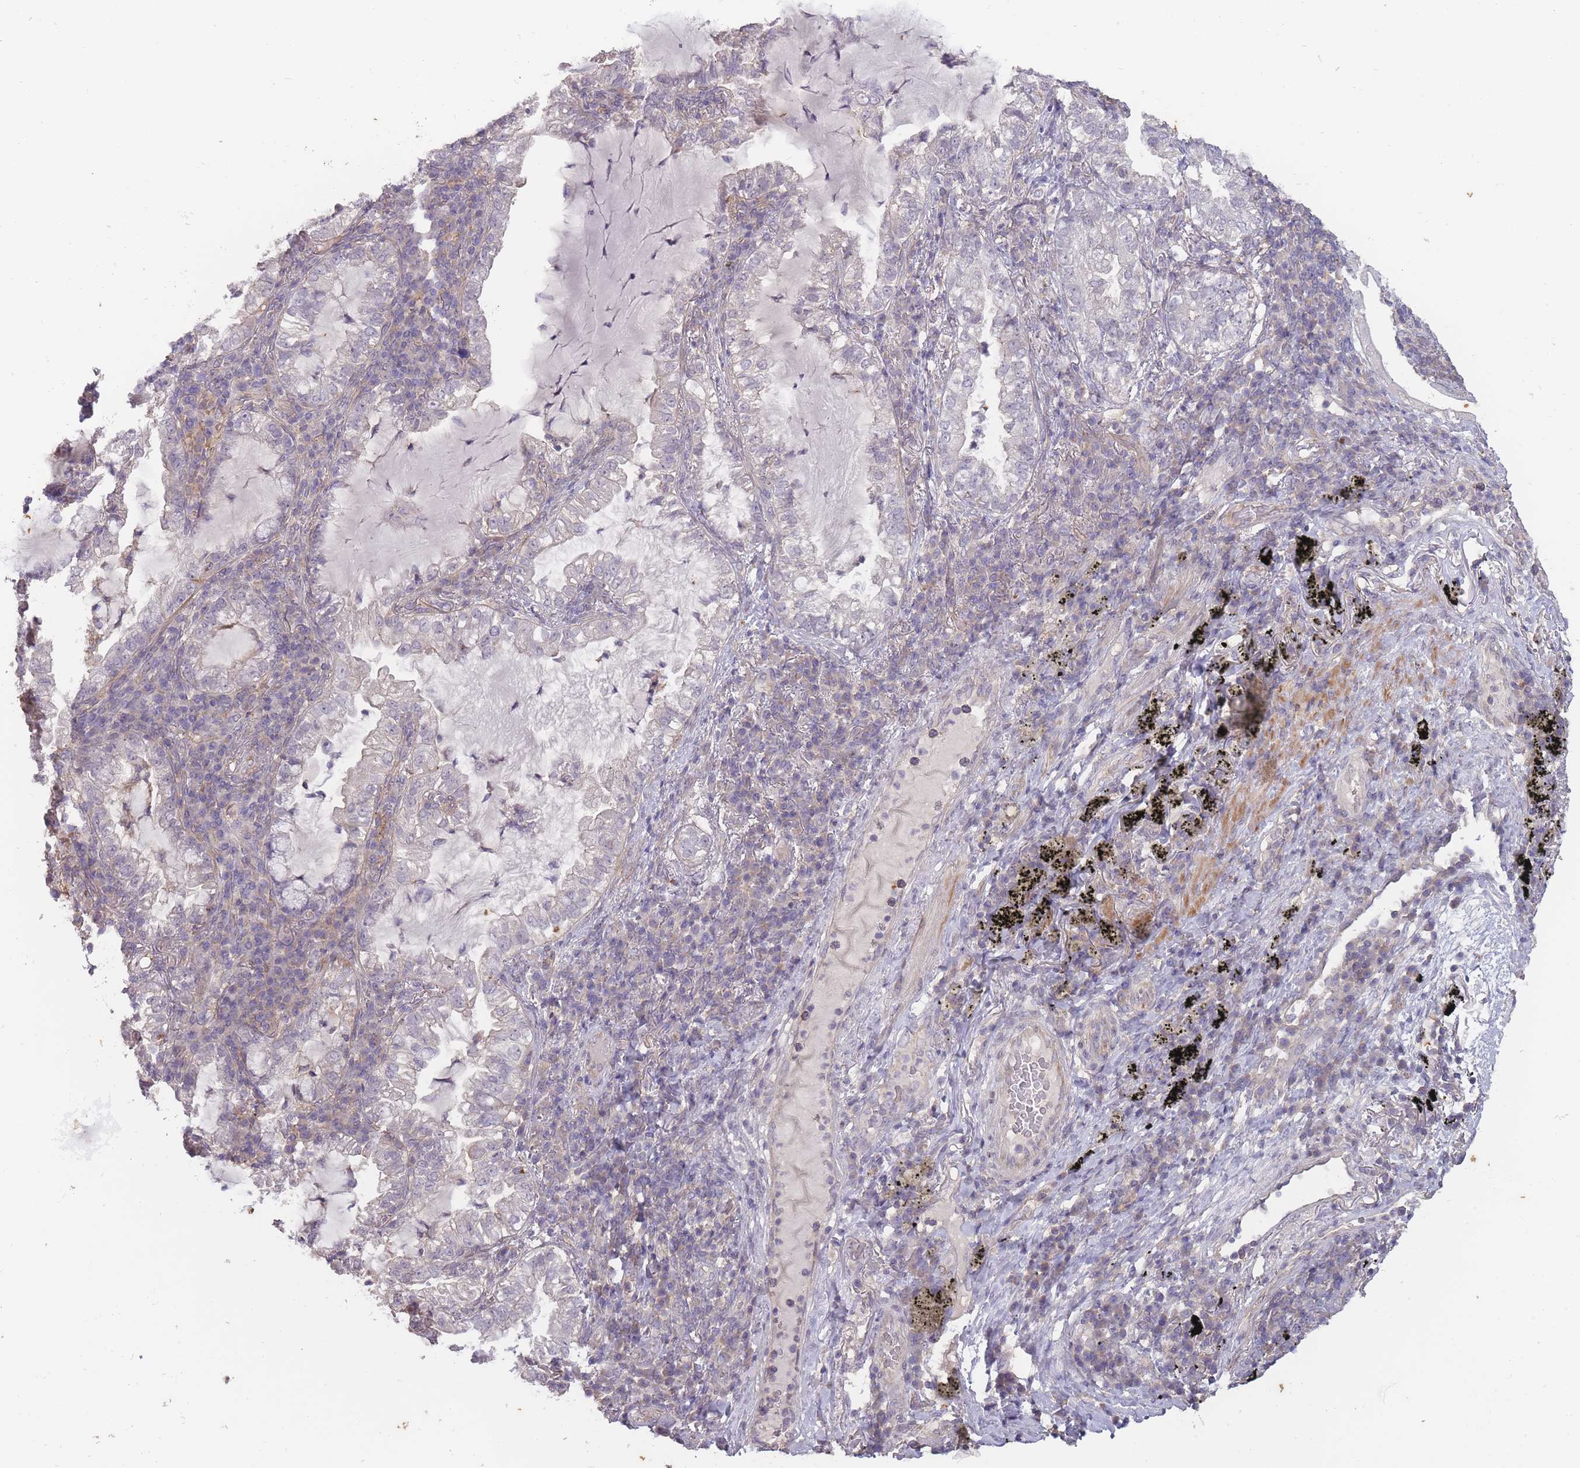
{"staining": {"intensity": "negative", "quantity": "none", "location": "none"}, "tissue": "lung cancer", "cell_type": "Tumor cells", "image_type": "cancer", "snomed": [{"axis": "morphology", "description": "Adenocarcinoma, NOS"}, {"axis": "topography", "description": "Lung"}], "caption": "High magnification brightfield microscopy of lung cancer (adenocarcinoma) stained with DAB (3,3'-diaminobenzidine) (brown) and counterstained with hematoxylin (blue): tumor cells show no significant positivity. (DAB (3,3'-diaminobenzidine) IHC visualized using brightfield microscopy, high magnification).", "gene": "TET3", "patient": {"sex": "female", "age": 73}}